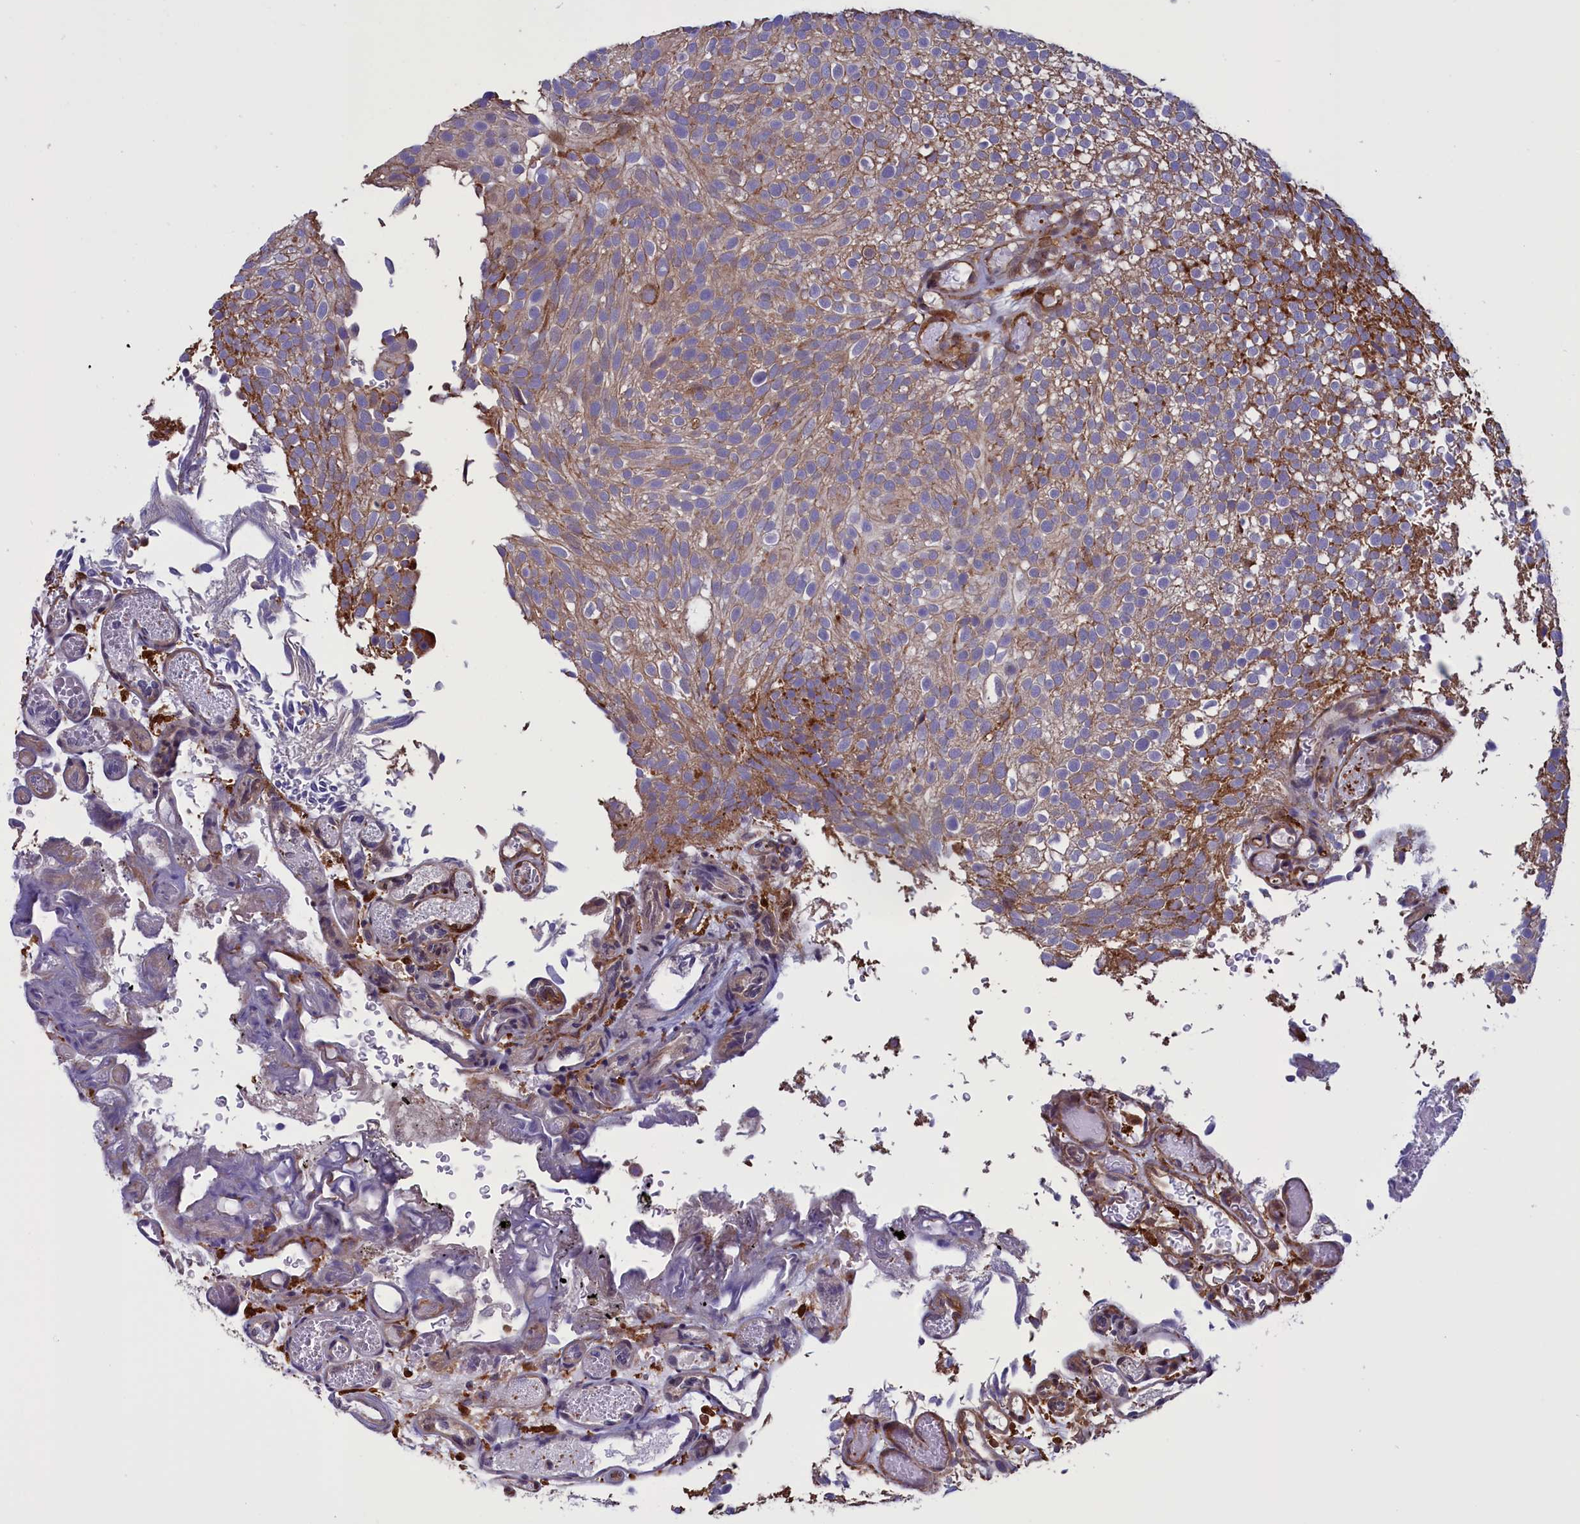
{"staining": {"intensity": "weak", "quantity": "25%-75%", "location": "cytoplasmic/membranous"}, "tissue": "urothelial cancer", "cell_type": "Tumor cells", "image_type": "cancer", "snomed": [{"axis": "morphology", "description": "Urothelial carcinoma, Low grade"}, {"axis": "topography", "description": "Urinary bladder"}], "caption": "An image showing weak cytoplasmic/membranous positivity in about 25%-75% of tumor cells in low-grade urothelial carcinoma, as visualized by brown immunohistochemical staining.", "gene": "ARHGAP18", "patient": {"sex": "male", "age": 78}}